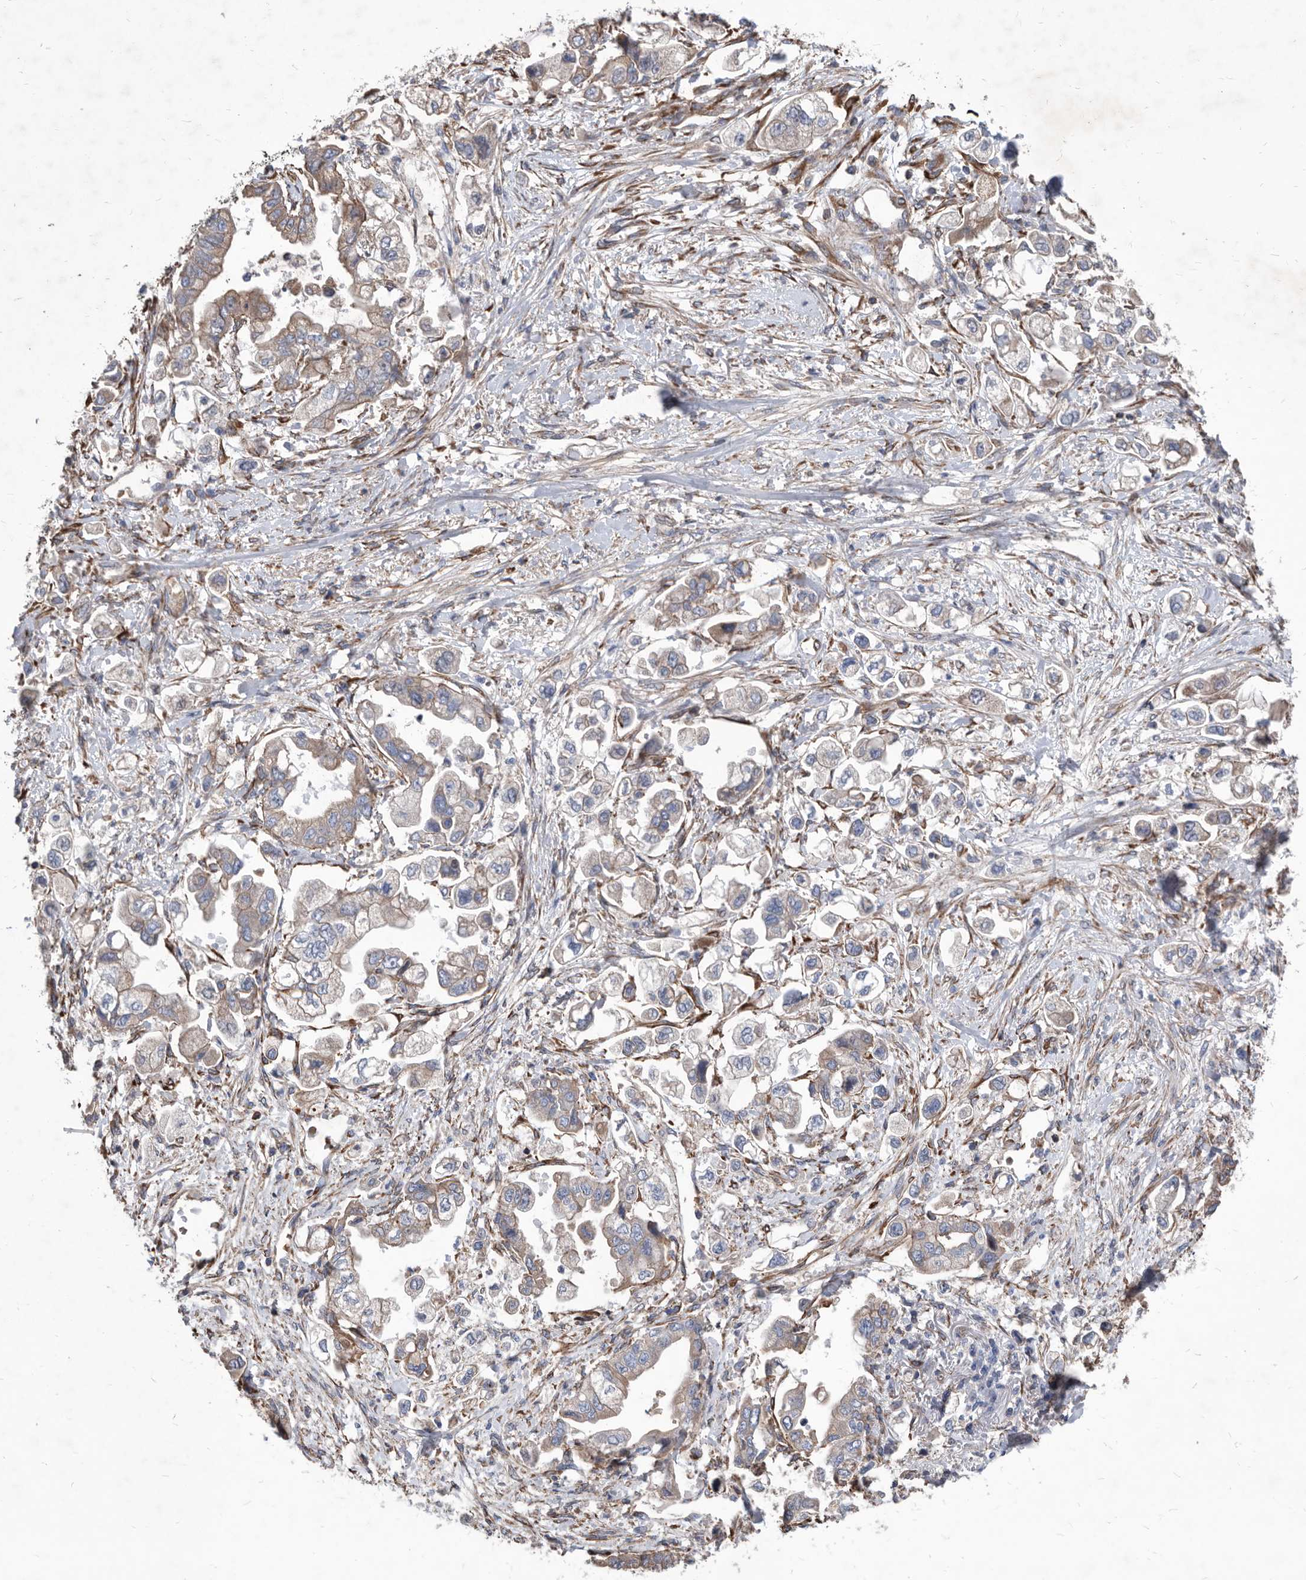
{"staining": {"intensity": "moderate", "quantity": "25%-75%", "location": "cytoplasmic/membranous"}, "tissue": "stomach cancer", "cell_type": "Tumor cells", "image_type": "cancer", "snomed": [{"axis": "morphology", "description": "Adenocarcinoma, NOS"}, {"axis": "topography", "description": "Stomach"}], "caption": "DAB (3,3'-diaminobenzidine) immunohistochemical staining of human stomach cancer exhibits moderate cytoplasmic/membranous protein staining in about 25%-75% of tumor cells.", "gene": "ATP13A3", "patient": {"sex": "male", "age": 62}}